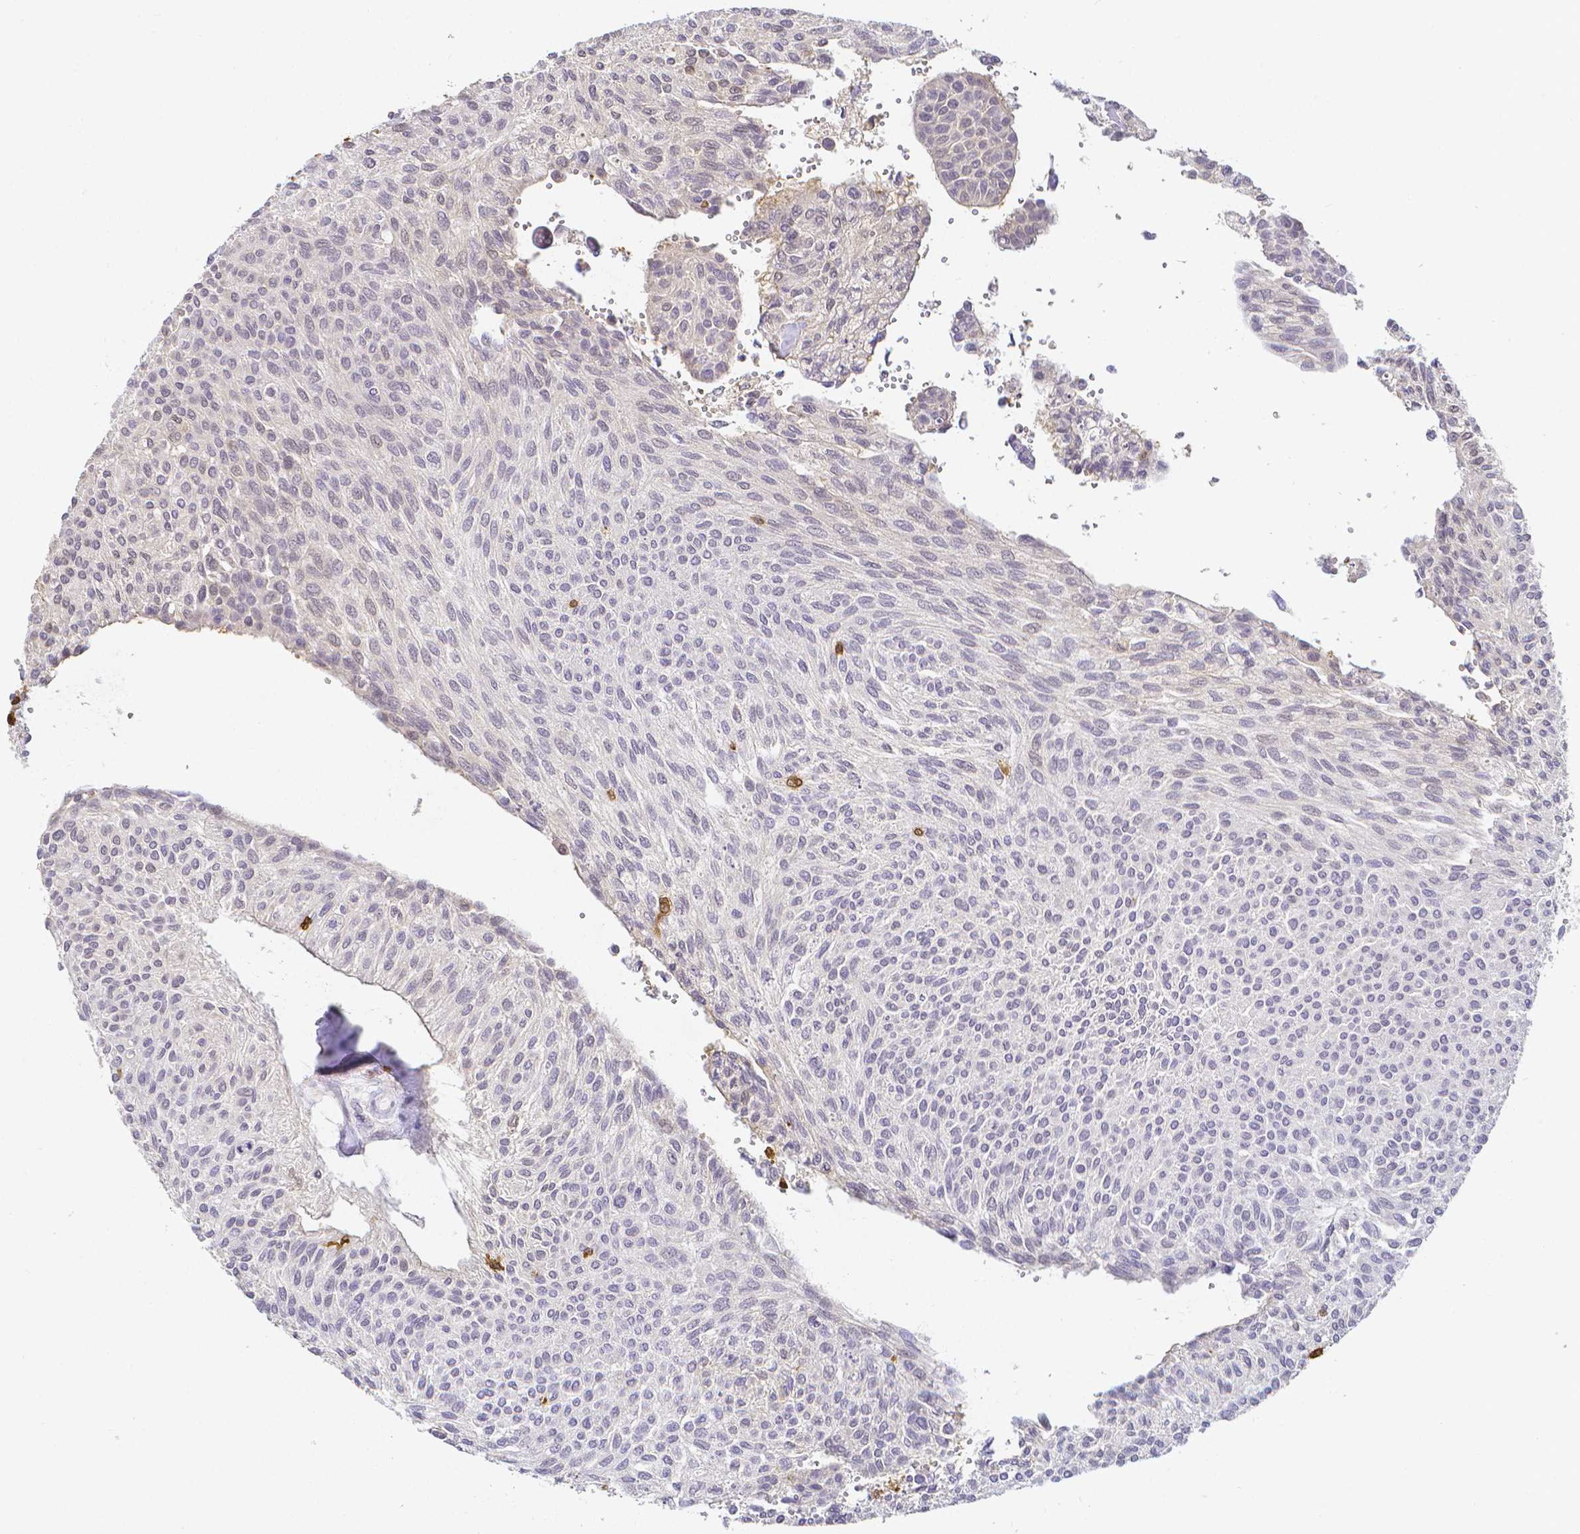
{"staining": {"intensity": "negative", "quantity": "none", "location": "none"}, "tissue": "urothelial cancer", "cell_type": "Tumor cells", "image_type": "cancer", "snomed": [{"axis": "morphology", "description": "Urothelial carcinoma, NOS"}, {"axis": "topography", "description": "Urinary bladder"}], "caption": "This is an IHC photomicrograph of human transitional cell carcinoma. There is no staining in tumor cells.", "gene": "COTL1", "patient": {"sex": "male", "age": 55}}